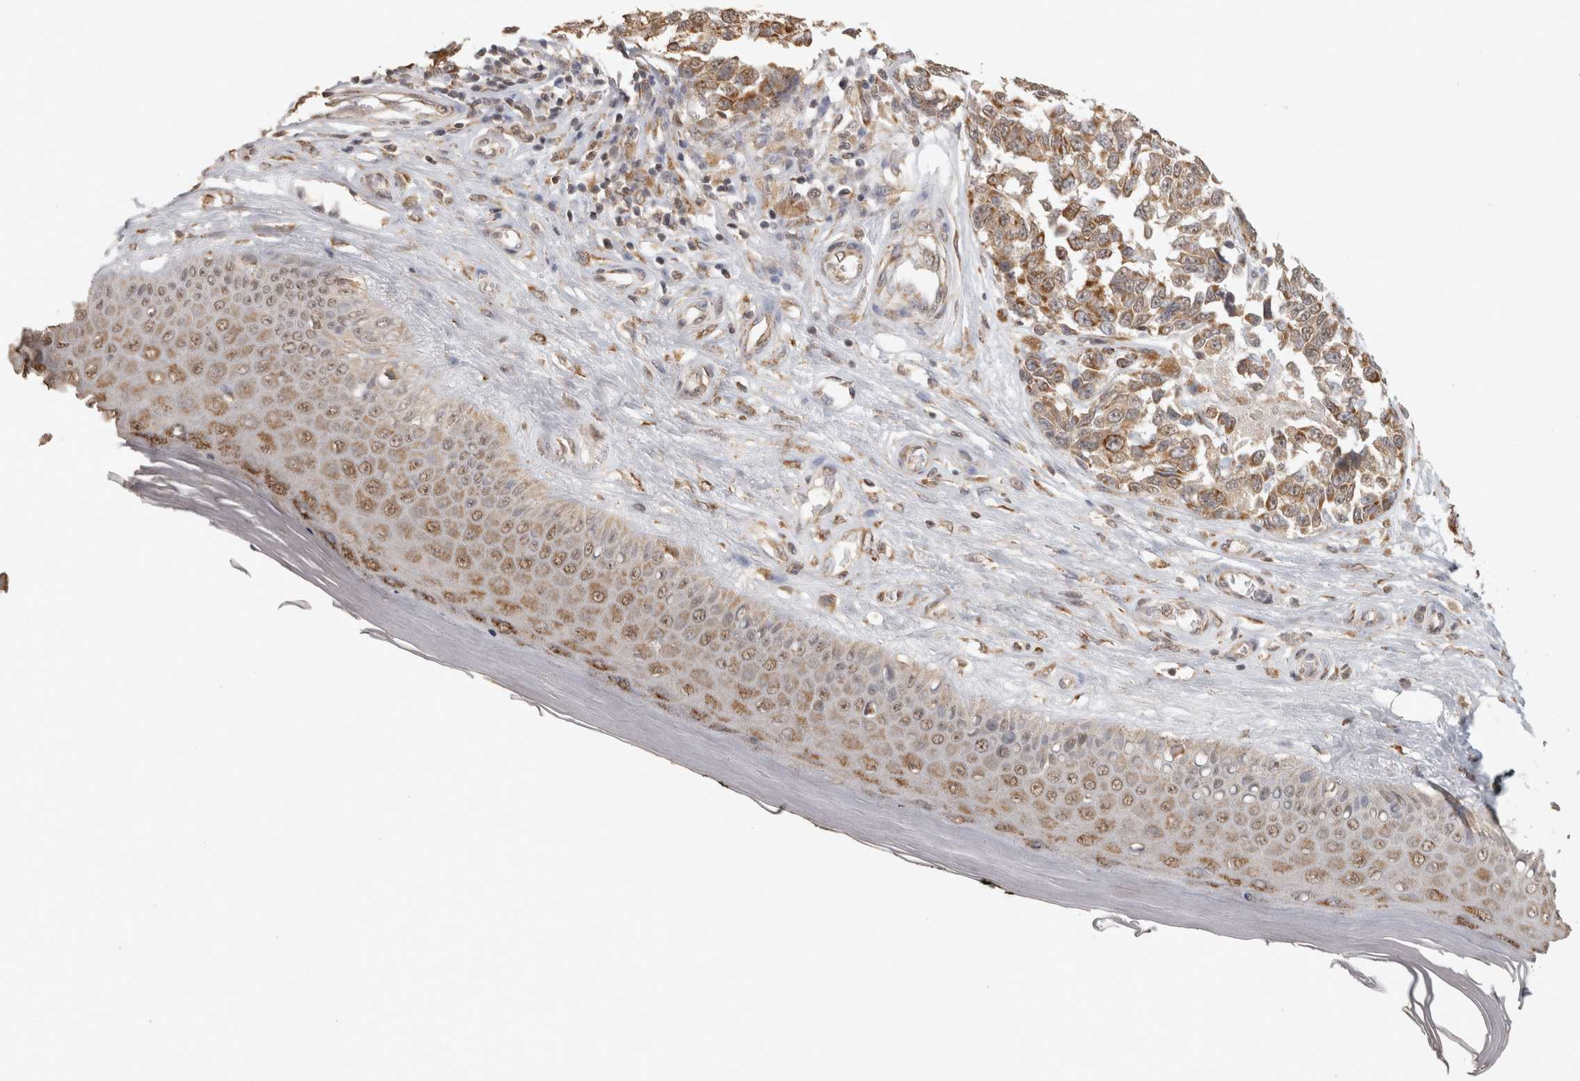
{"staining": {"intensity": "moderate", "quantity": ">75%", "location": "cytoplasmic/membranous"}, "tissue": "melanoma", "cell_type": "Tumor cells", "image_type": "cancer", "snomed": [{"axis": "morphology", "description": "Malignant melanoma, NOS"}, {"axis": "topography", "description": "Skin"}], "caption": "Immunohistochemical staining of human malignant melanoma shows medium levels of moderate cytoplasmic/membranous protein expression in about >75% of tumor cells. (brown staining indicates protein expression, while blue staining denotes nuclei).", "gene": "BNIP3L", "patient": {"sex": "female", "age": 64}}